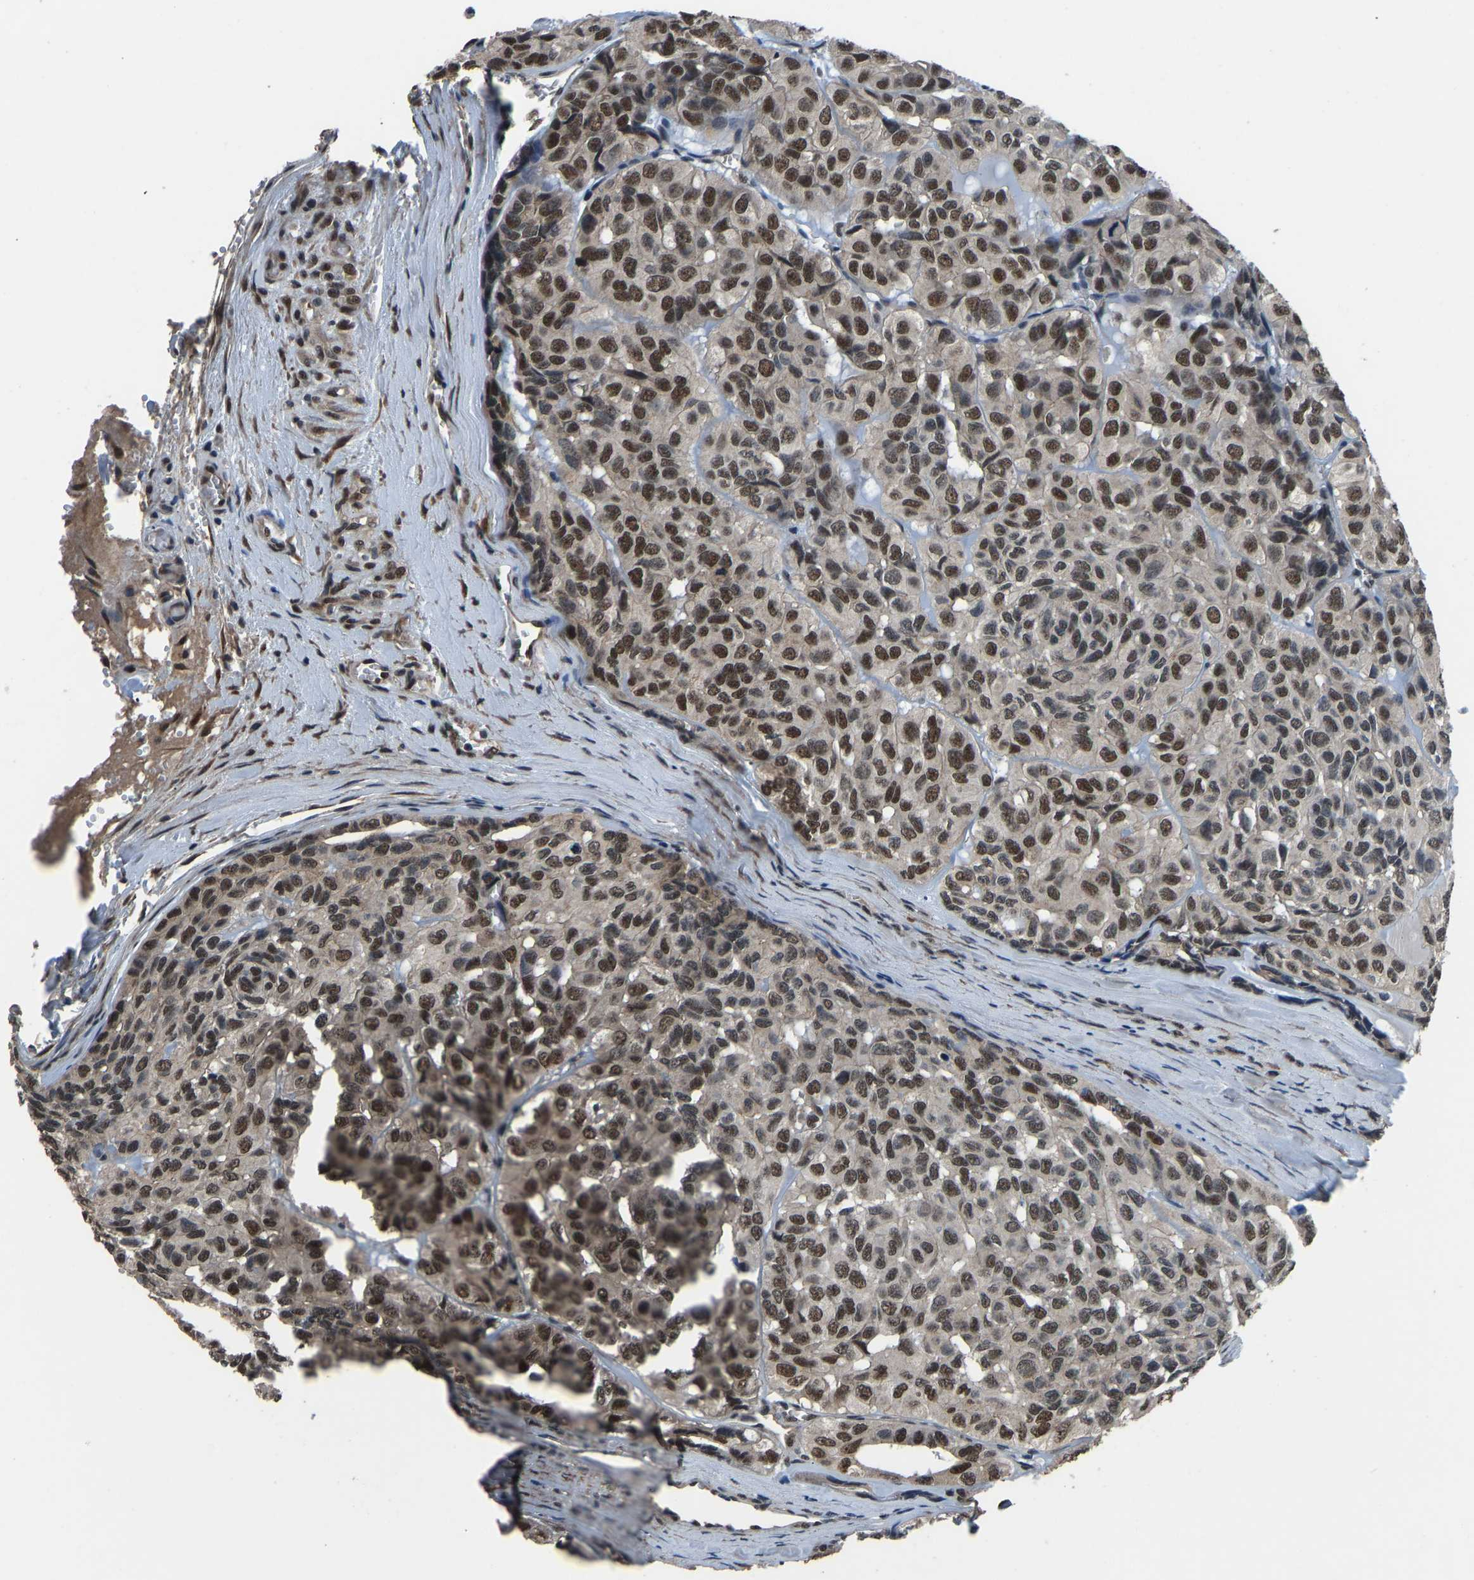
{"staining": {"intensity": "strong", "quantity": ">75%", "location": "nuclear"}, "tissue": "head and neck cancer", "cell_type": "Tumor cells", "image_type": "cancer", "snomed": [{"axis": "morphology", "description": "Adenocarcinoma, NOS"}, {"axis": "topography", "description": "Salivary gland, NOS"}, {"axis": "topography", "description": "Head-Neck"}], "caption": "Approximately >75% of tumor cells in human head and neck adenocarcinoma demonstrate strong nuclear protein positivity as visualized by brown immunohistochemical staining.", "gene": "TOX4", "patient": {"sex": "female", "age": 76}}